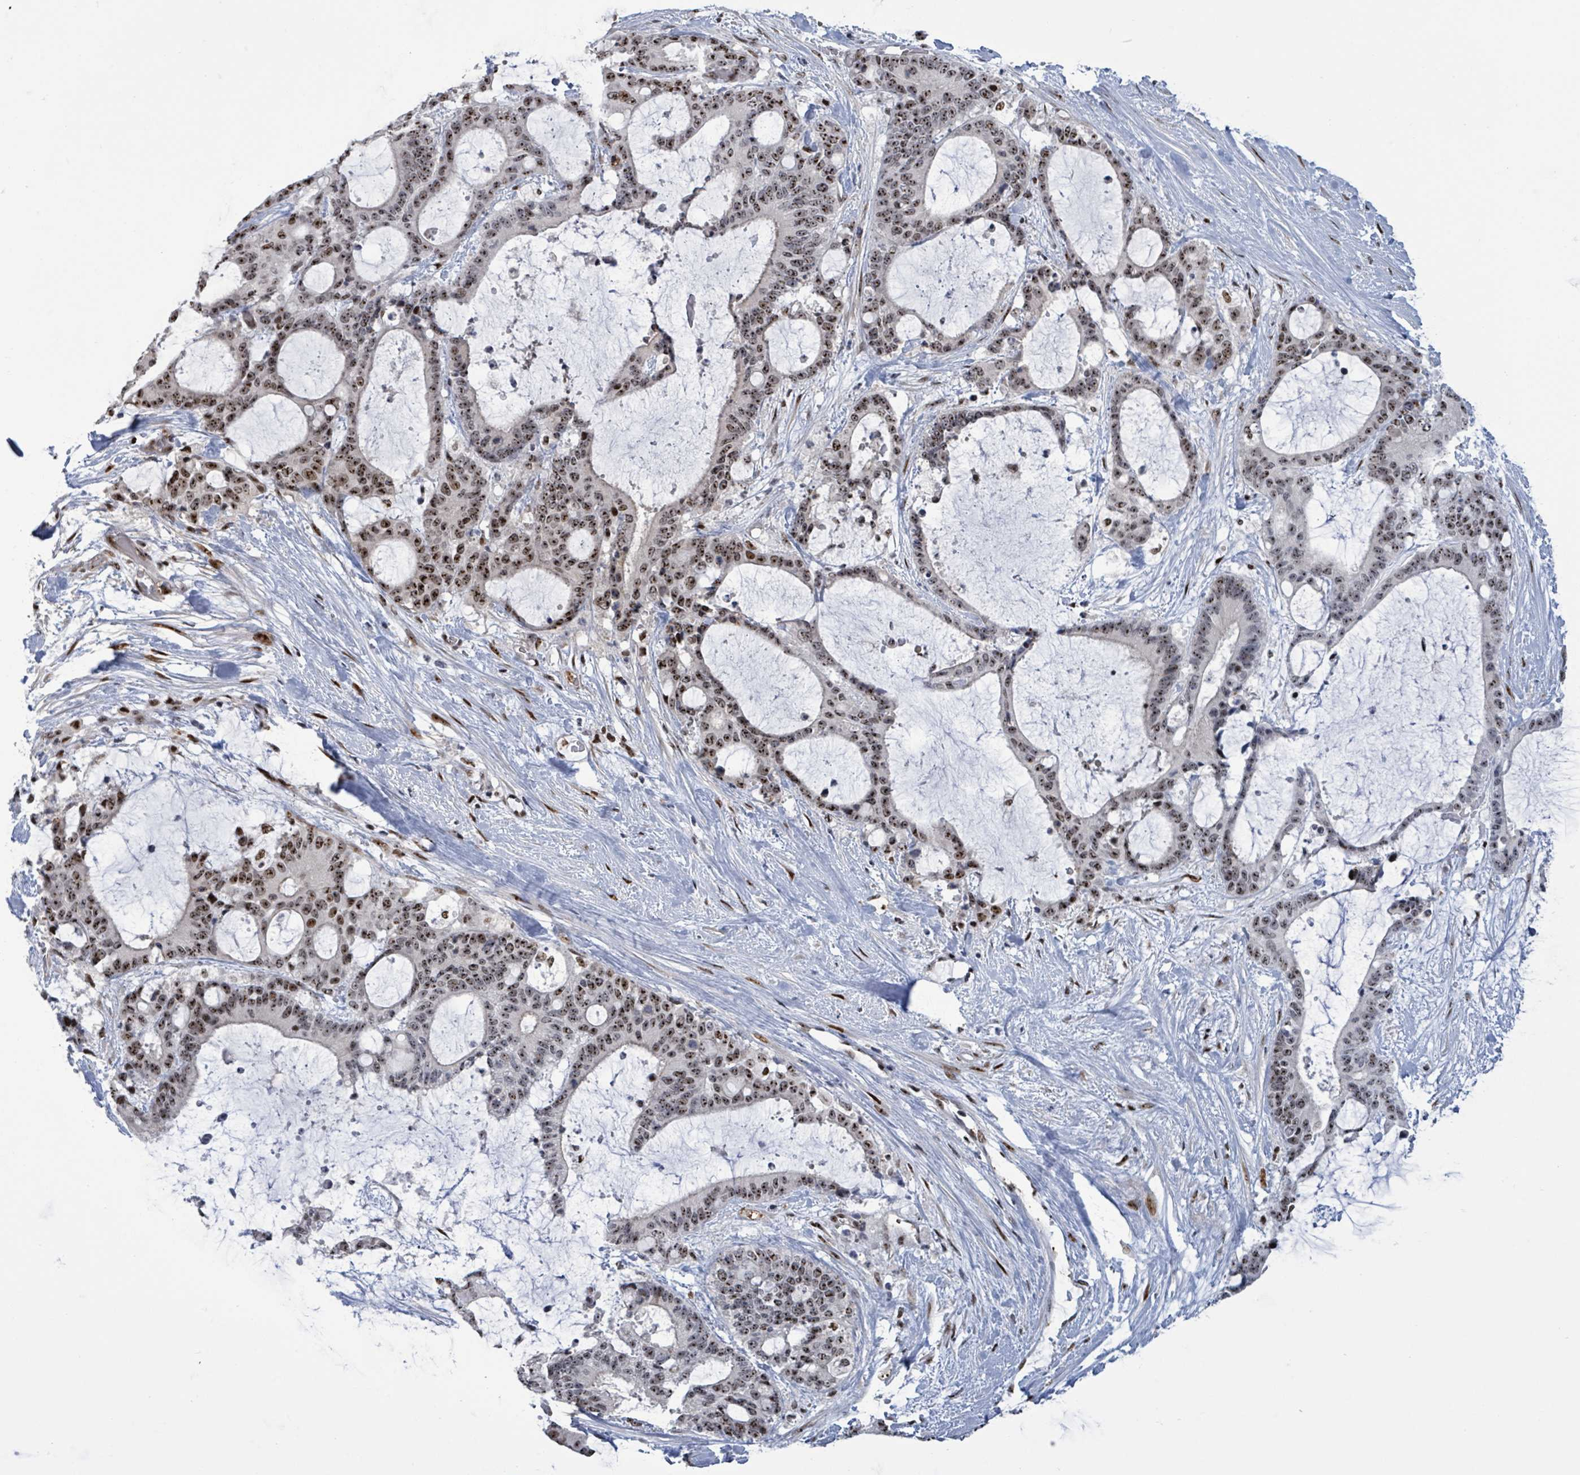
{"staining": {"intensity": "moderate", "quantity": ">75%", "location": "nuclear"}, "tissue": "liver cancer", "cell_type": "Tumor cells", "image_type": "cancer", "snomed": [{"axis": "morphology", "description": "Normal tissue, NOS"}, {"axis": "morphology", "description": "Cholangiocarcinoma"}, {"axis": "topography", "description": "Liver"}, {"axis": "topography", "description": "Peripheral nerve tissue"}], "caption": "Immunohistochemistry (IHC) micrograph of neoplastic tissue: human cholangiocarcinoma (liver) stained using immunohistochemistry shows medium levels of moderate protein expression localized specifically in the nuclear of tumor cells, appearing as a nuclear brown color.", "gene": "RRN3", "patient": {"sex": "female", "age": 73}}